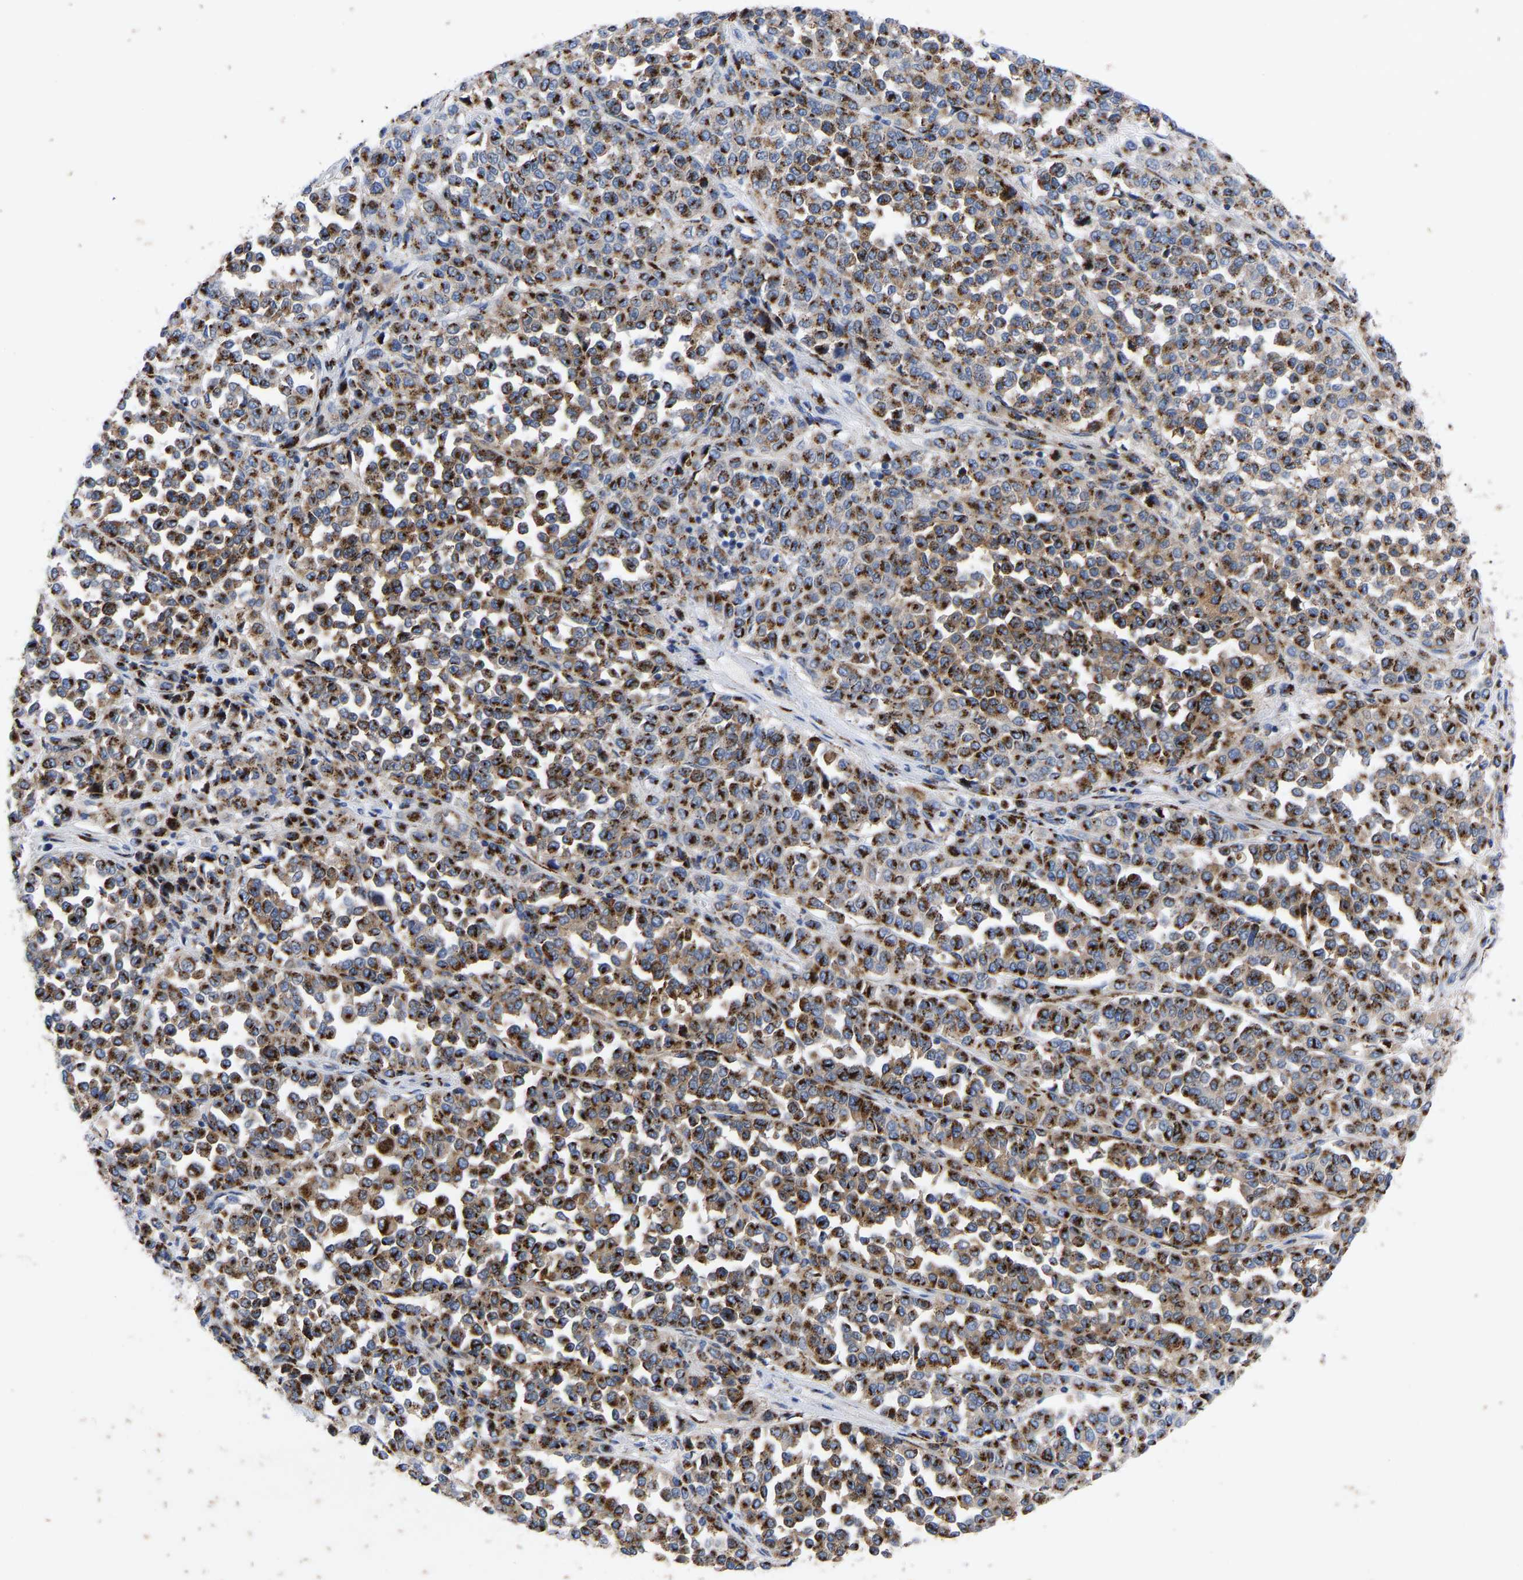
{"staining": {"intensity": "strong", "quantity": ">75%", "location": "cytoplasmic/membranous"}, "tissue": "melanoma", "cell_type": "Tumor cells", "image_type": "cancer", "snomed": [{"axis": "morphology", "description": "Malignant melanoma, Metastatic site"}, {"axis": "topography", "description": "Pancreas"}], "caption": "An image of human malignant melanoma (metastatic site) stained for a protein reveals strong cytoplasmic/membranous brown staining in tumor cells.", "gene": "TMEM87A", "patient": {"sex": "female", "age": 30}}